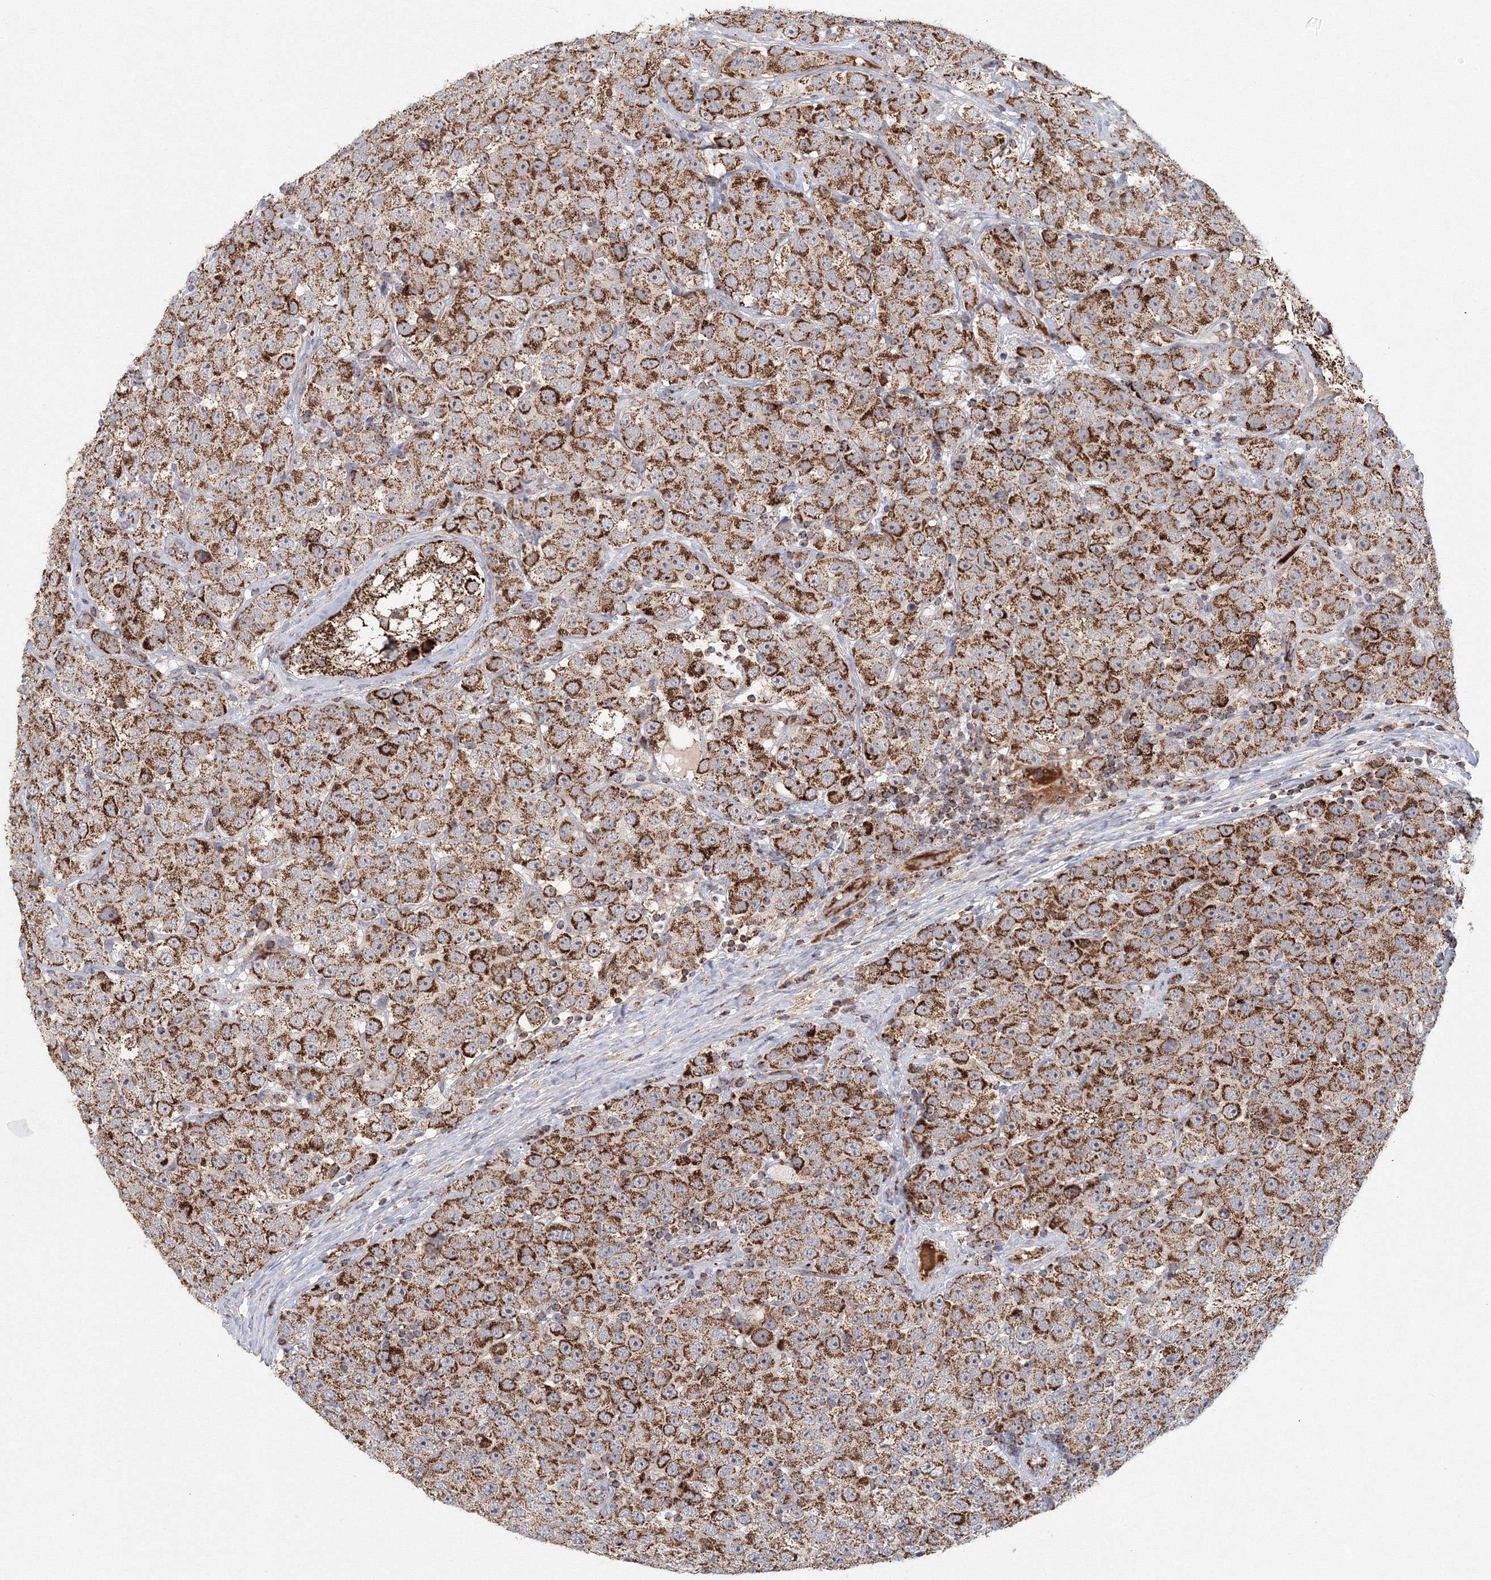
{"staining": {"intensity": "strong", "quantity": "25%-75%", "location": "cytoplasmic/membranous"}, "tissue": "testis cancer", "cell_type": "Tumor cells", "image_type": "cancer", "snomed": [{"axis": "morphology", "description": "Seminoma, NOS"}, {"axis": "topography", "description": "Testis"}], "caption": "Immunohistochemical staining of seminoma (testis) reveals strong cytoplasmic/membranous protein staining in approximately 25%-75% of tumor cells.", "gene": "GRPEL1", "patient": {"sex": "male", "age": 28}}